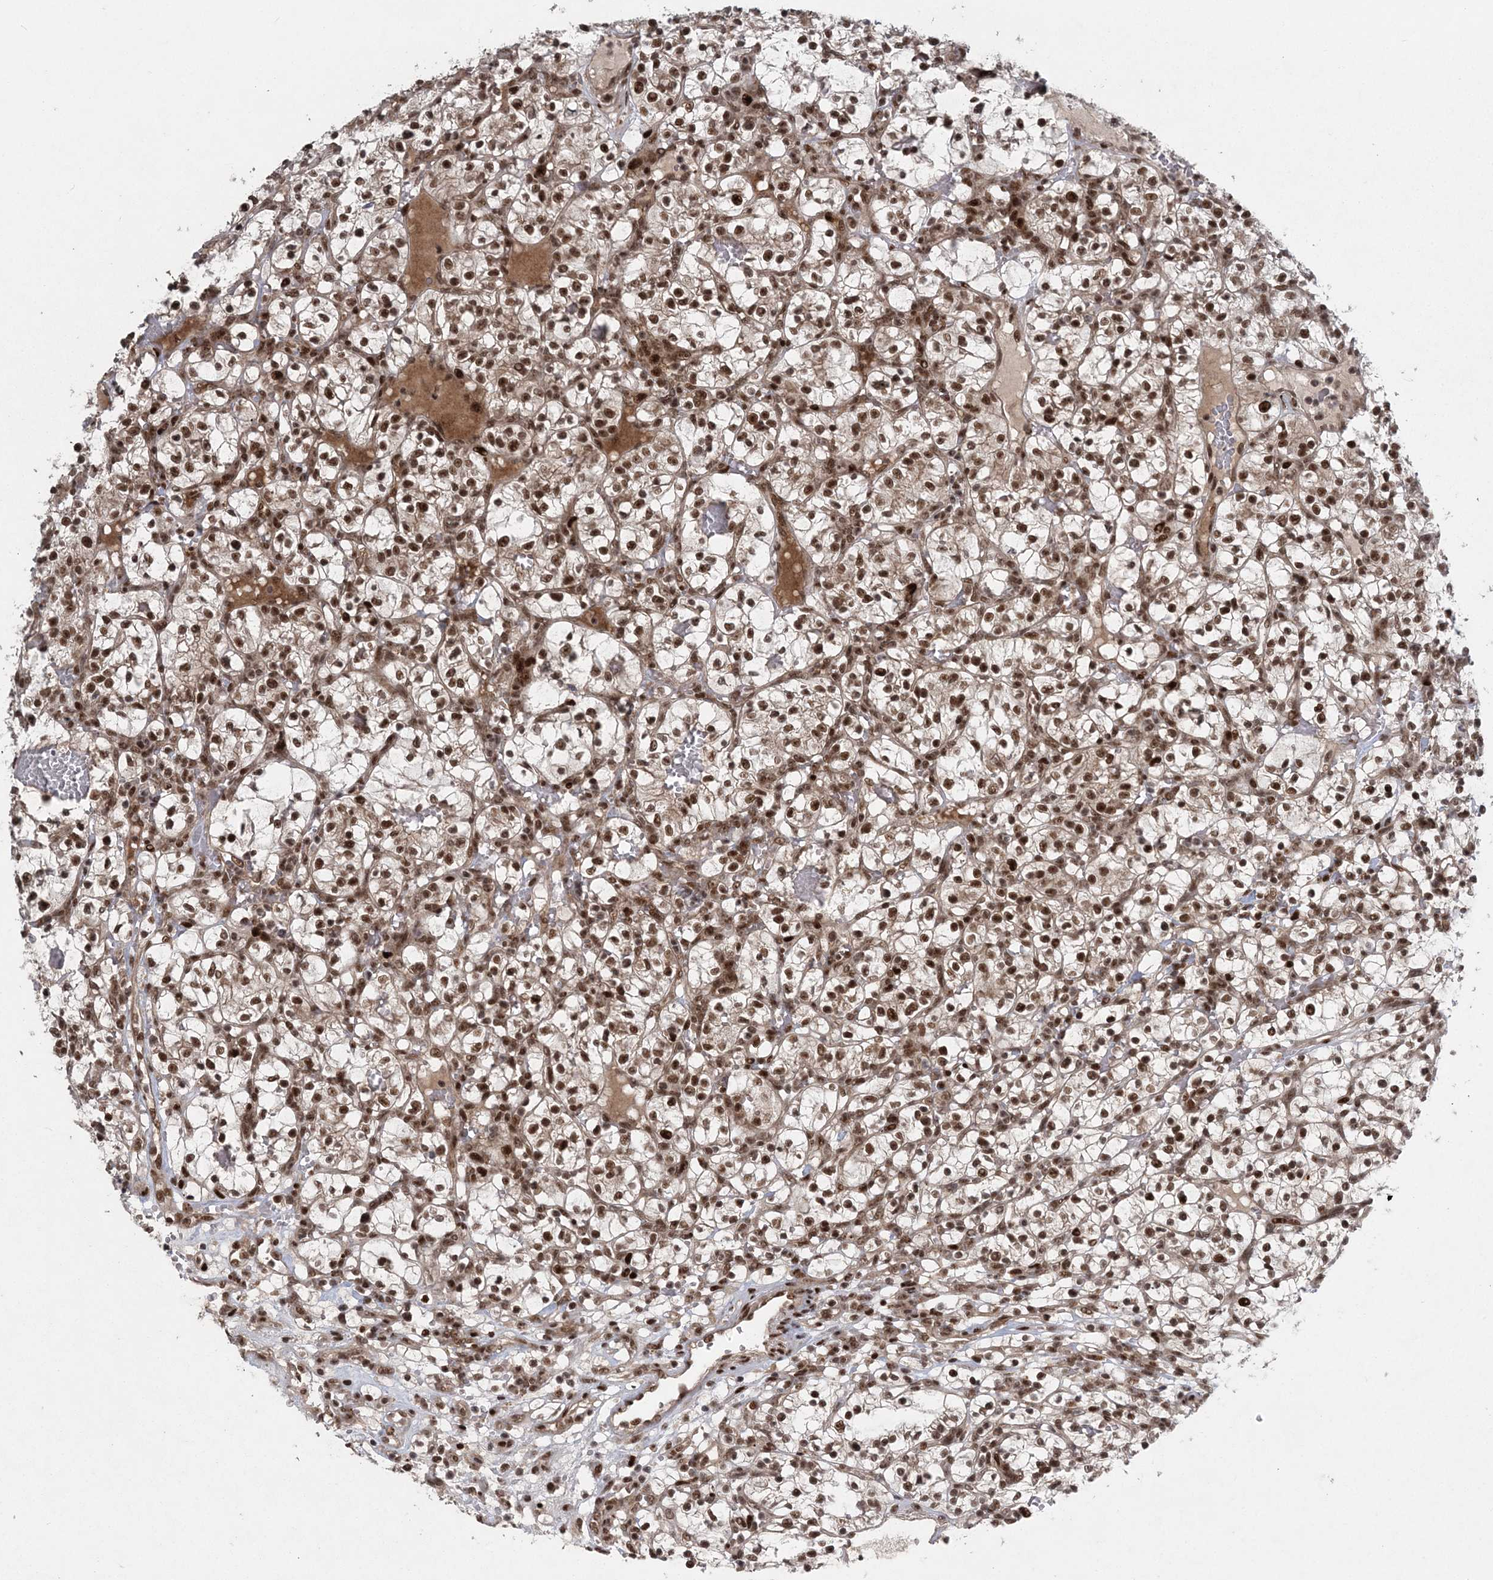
{"staining": {"intensity": "strong", "quantity": ">75%", "location": "nuclear"}, "tissue": "renal cancer", "cell_type": "Tumor cells", "image_type": "cancer", "snomed": [{"axis": "morphology", "description": "Adenocarcinoma, NOS"}, {"axis": "topography", "description": "Kidney"}], "caption": "Adenocarcinoma (renal) stained for a protein (brown) demonstrates strong nuclear positive staining in about >75% of tumor cells.", "gene": "CWC22", "patient": {"sex": "female", "age": 57}}